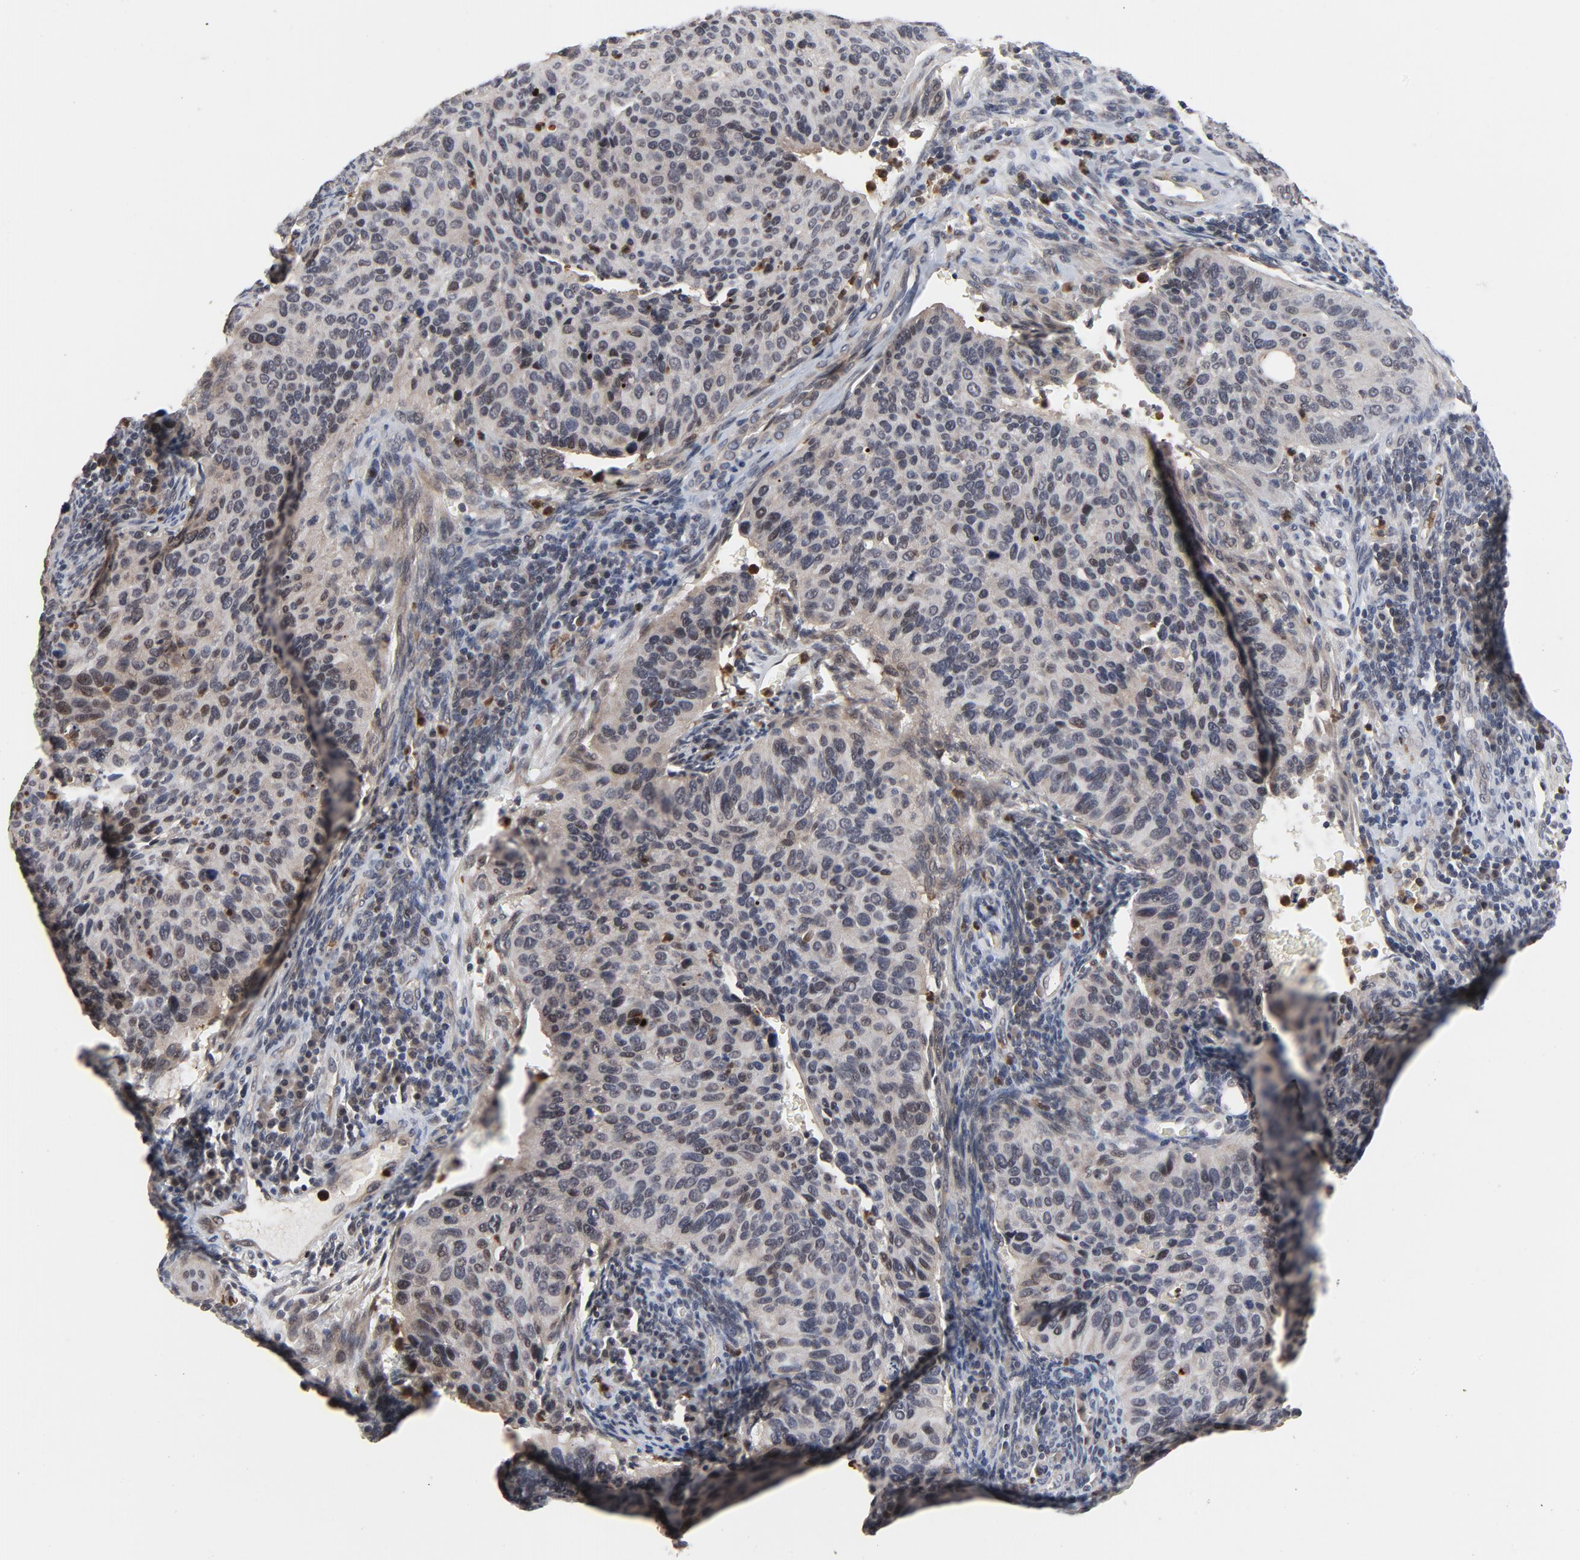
{"staining": {"intensity": "negative", "quantity": "none", "location": "none"}, "tissue": "cervical cancer", "cell_type": "Tumor cells", "image_type": "cancer", "snomed": [{"axis": "morphology", "description": "Adenocarcinoma, NOS"}, {"axis": "topography", "description": "Cervix"}], "caption": "This is an IHC micrograph of adenocarcinoma (cervical). There is no positivity in tumor cells.", "gene": "RTL5", "patient": {"sex": "female", "age": 29}}